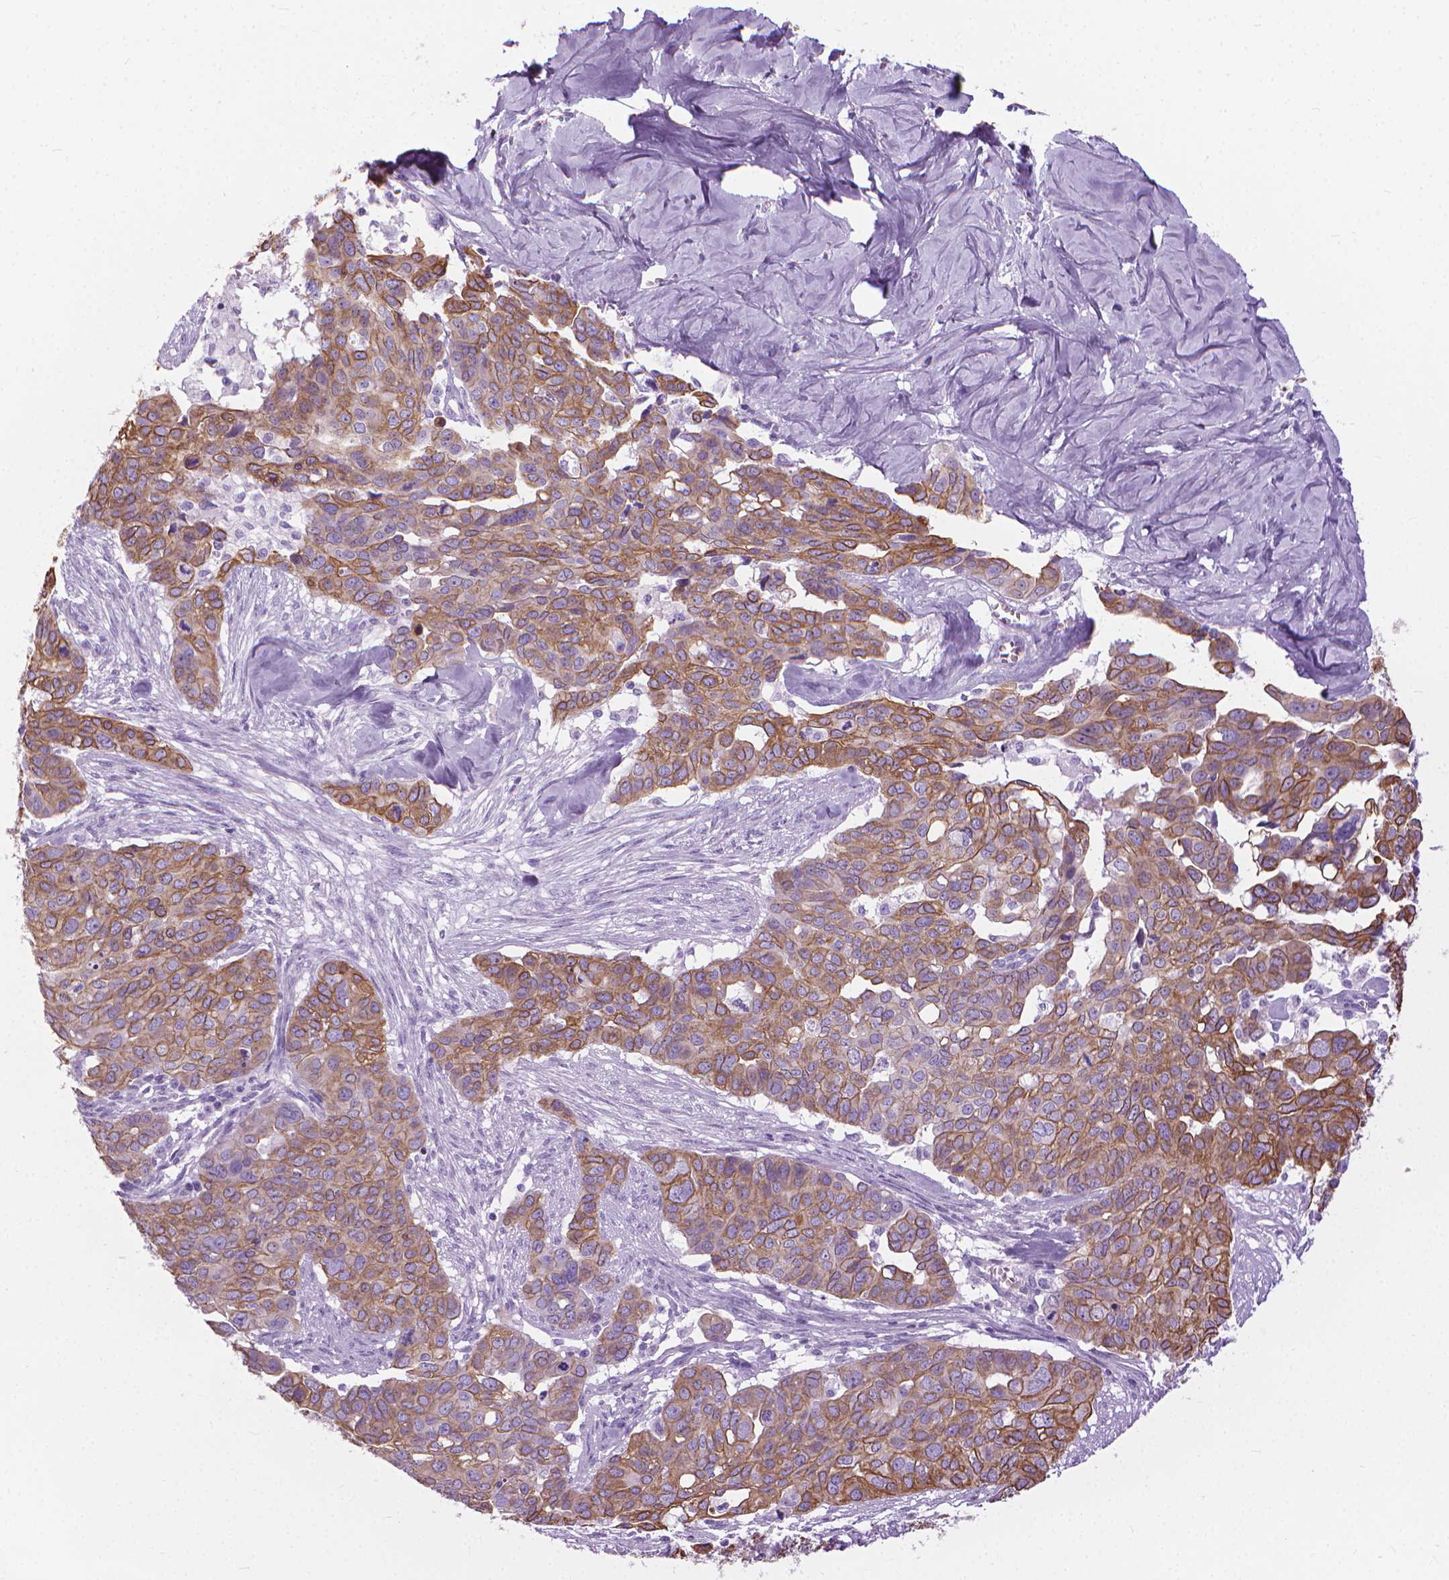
{"staining": {"intensity": "moderate", "quantity": ">75%", "location": "cytoplasmic/membranous"}, "tissue": "ovarian cancer", "cell_type": "Tumor cells", "image_type": "cancer", "snomed": [{"axis": "morphology", "description": "Carcinoma, endometroid"}, {"axis": "topography", "description": "Ovary"}], "caption": "There is medium levels of moderate cytoplasmic/membranous positivity in tumor cells of endometroid carcinoma (ovarian), as demonstrated by immunohistochemical staining (brown color).", "gene": "HTR2B", "patient": {"sex": "female", "age": 78}}